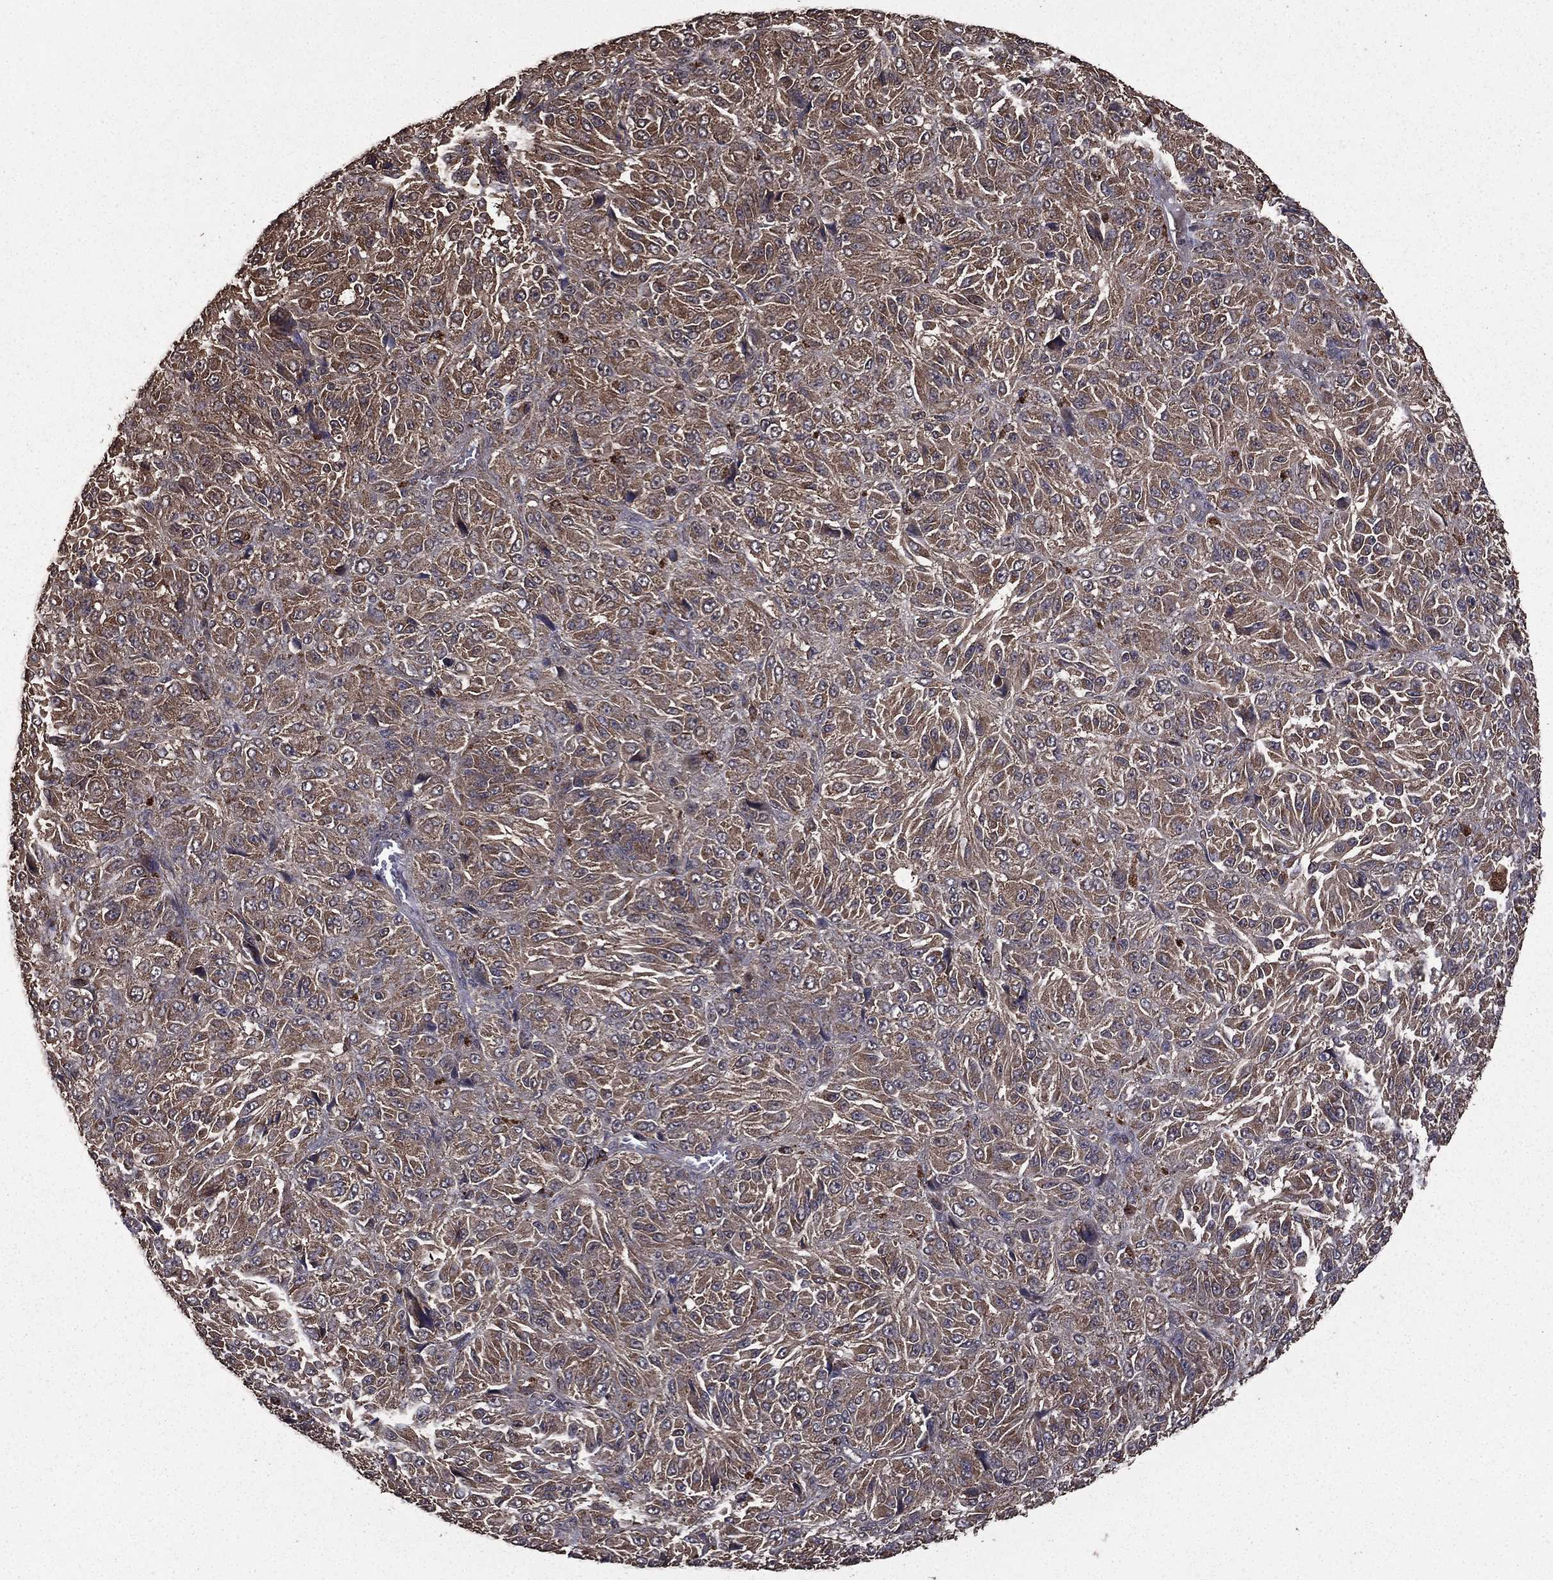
{"staining": {"intensity": "weak", "quantity": ">75%", "location": "cytoplasmic/membranous"}, "tissue": "melanoma", "cell_type": "Tumor cells", "image_type": "cancer", "snomed": [{"axis": "morphology", "description": "Malignant melanoma, Metastatic site"}, {"axis": "topography", "description": "Brain"}], "caption": "Human melanoma stained for a protein (brown) displays weak cytoplasmic/membranous positive positivity in about >75% of tumor cells.", "gene": "BIRC6", "patient": {"sex": "female", "age": 56}}